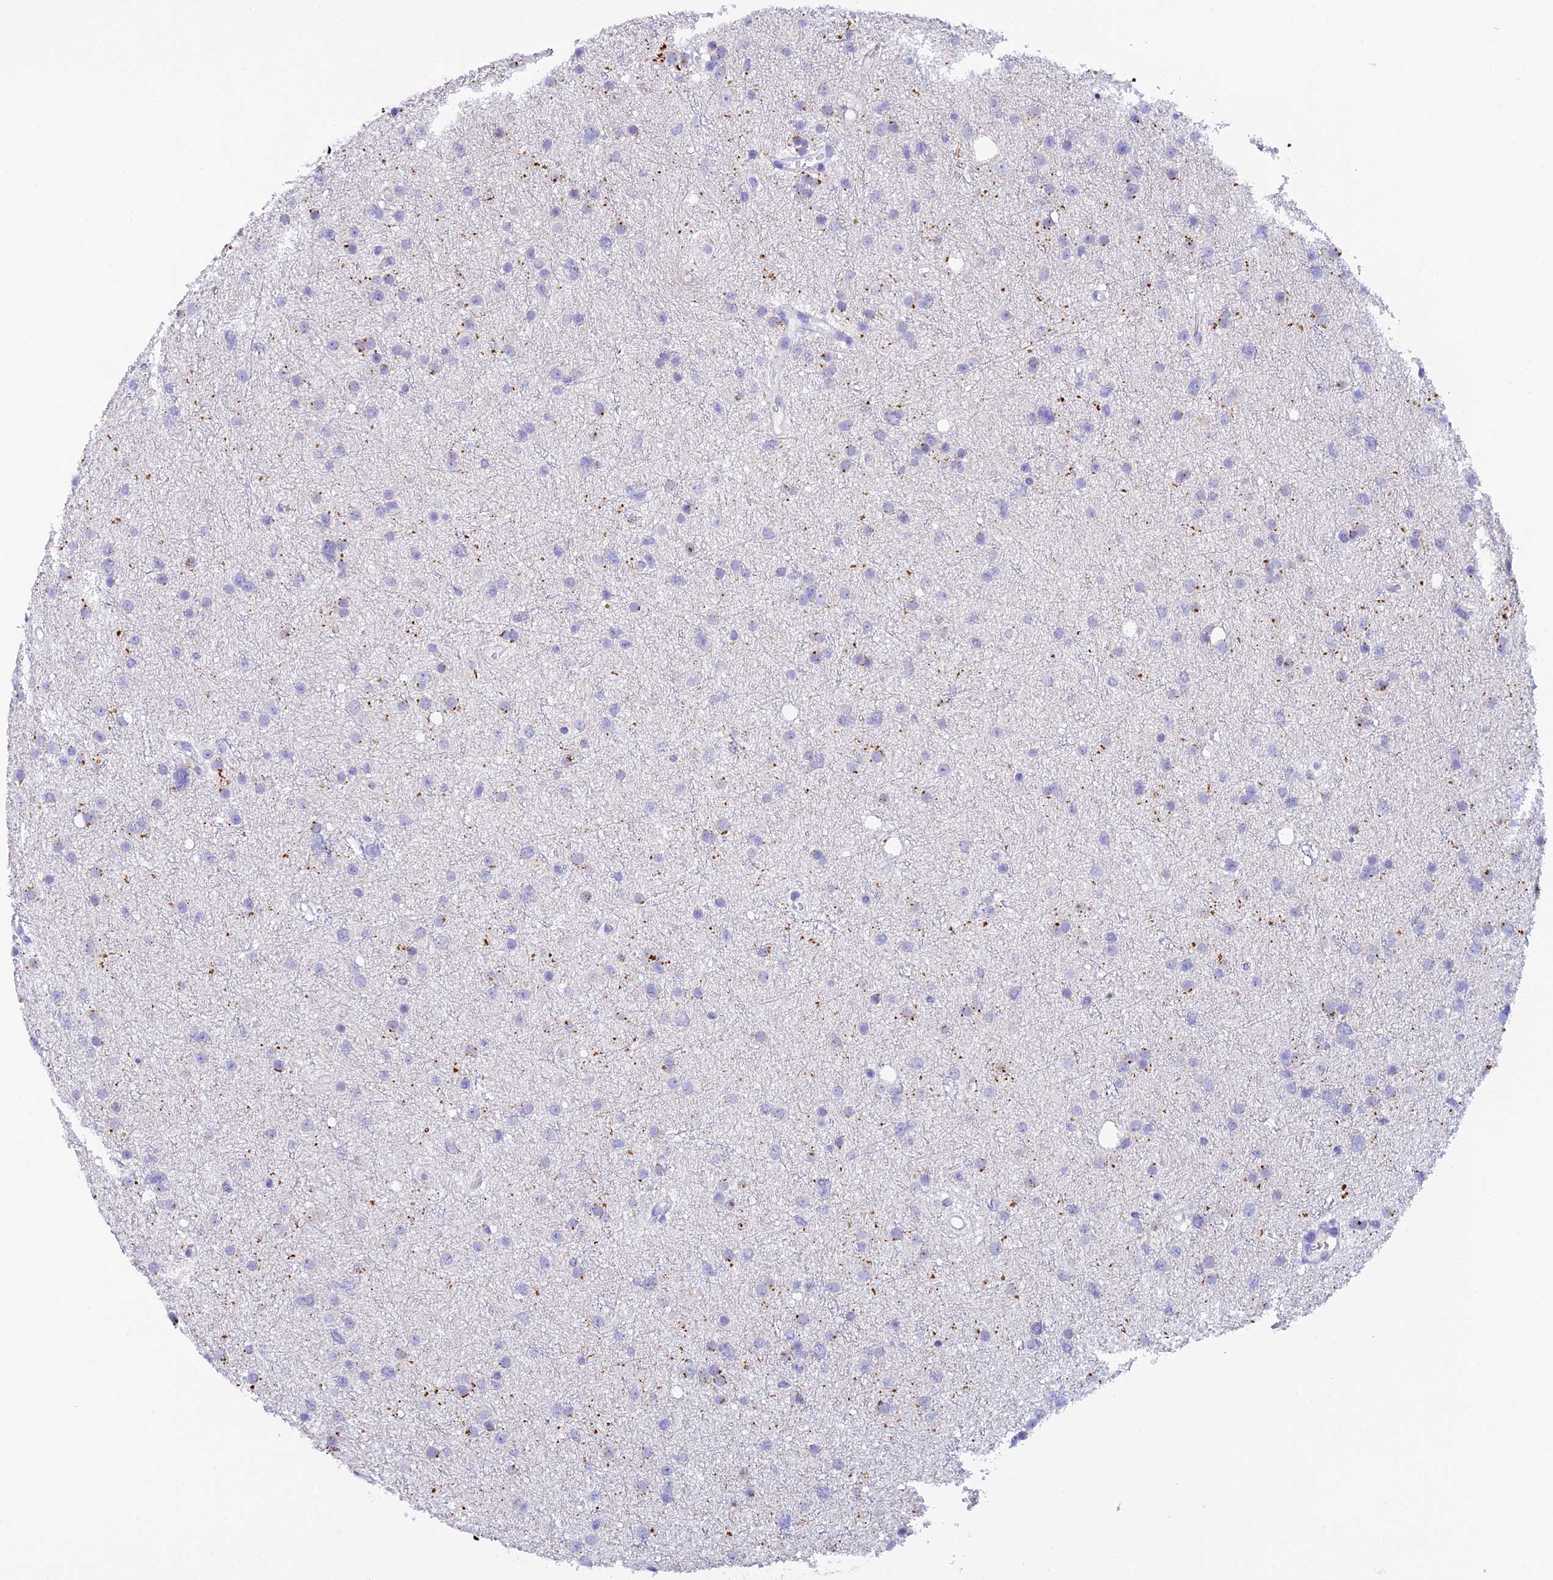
{"staining": {"intensity": "negative", "quantity": "none", "location": "none"}, "tissue": "glioma", "cell_type": "Tumor cells", "image_type": "cancer", "snomed": [{"axis": "morphology", "description": "Glioma, malignant, Low grade"}, {"axis": "topography", "description": "Cerebral cortex"}], "caption": "Malignant glioma (low-grade) was stained to show a protein in brown. There is no significant expression in tumor cells.", "gene": "C12orf29", "patient": {"sex": "female", "age": 39}}